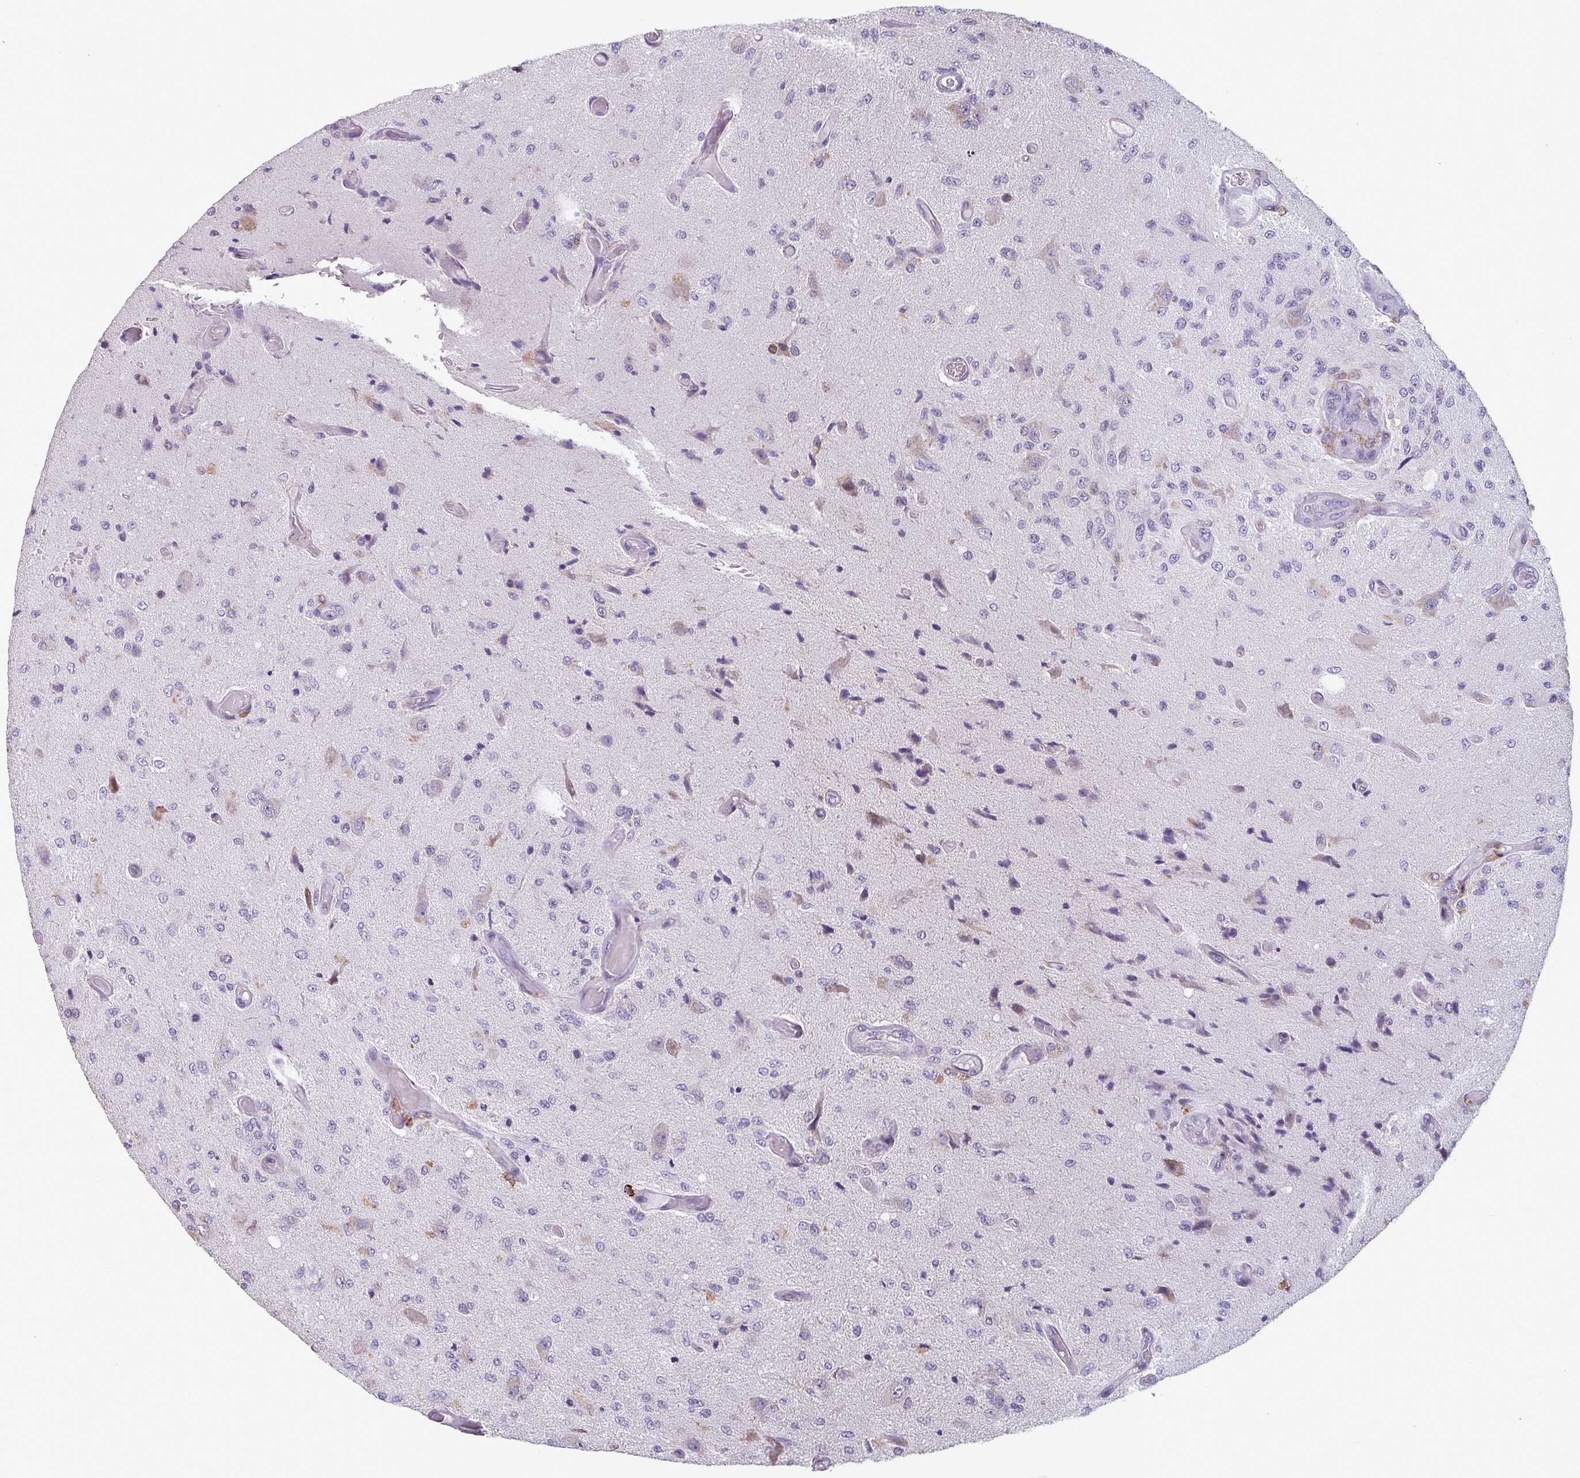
{"staining": {"intensity": "negative", "quantity": "none", "location": "none"}, "tissue": "glioma", "cell_type": "Tumor cells", "image_type": "cancer", "snomed": [{"axis": "morphology", "description": "Normal tissue, NOS"}, {"axis": "morphology", "description": "Glioma, malignant, High grade"}, {"axis": "topography", "description": "Cerebral cortex"}], "caption": "Tumor cells show no significant protein positivity in glioma.", "gene": "NEDD9", "patient": {"sex": "male", "age": 77}}